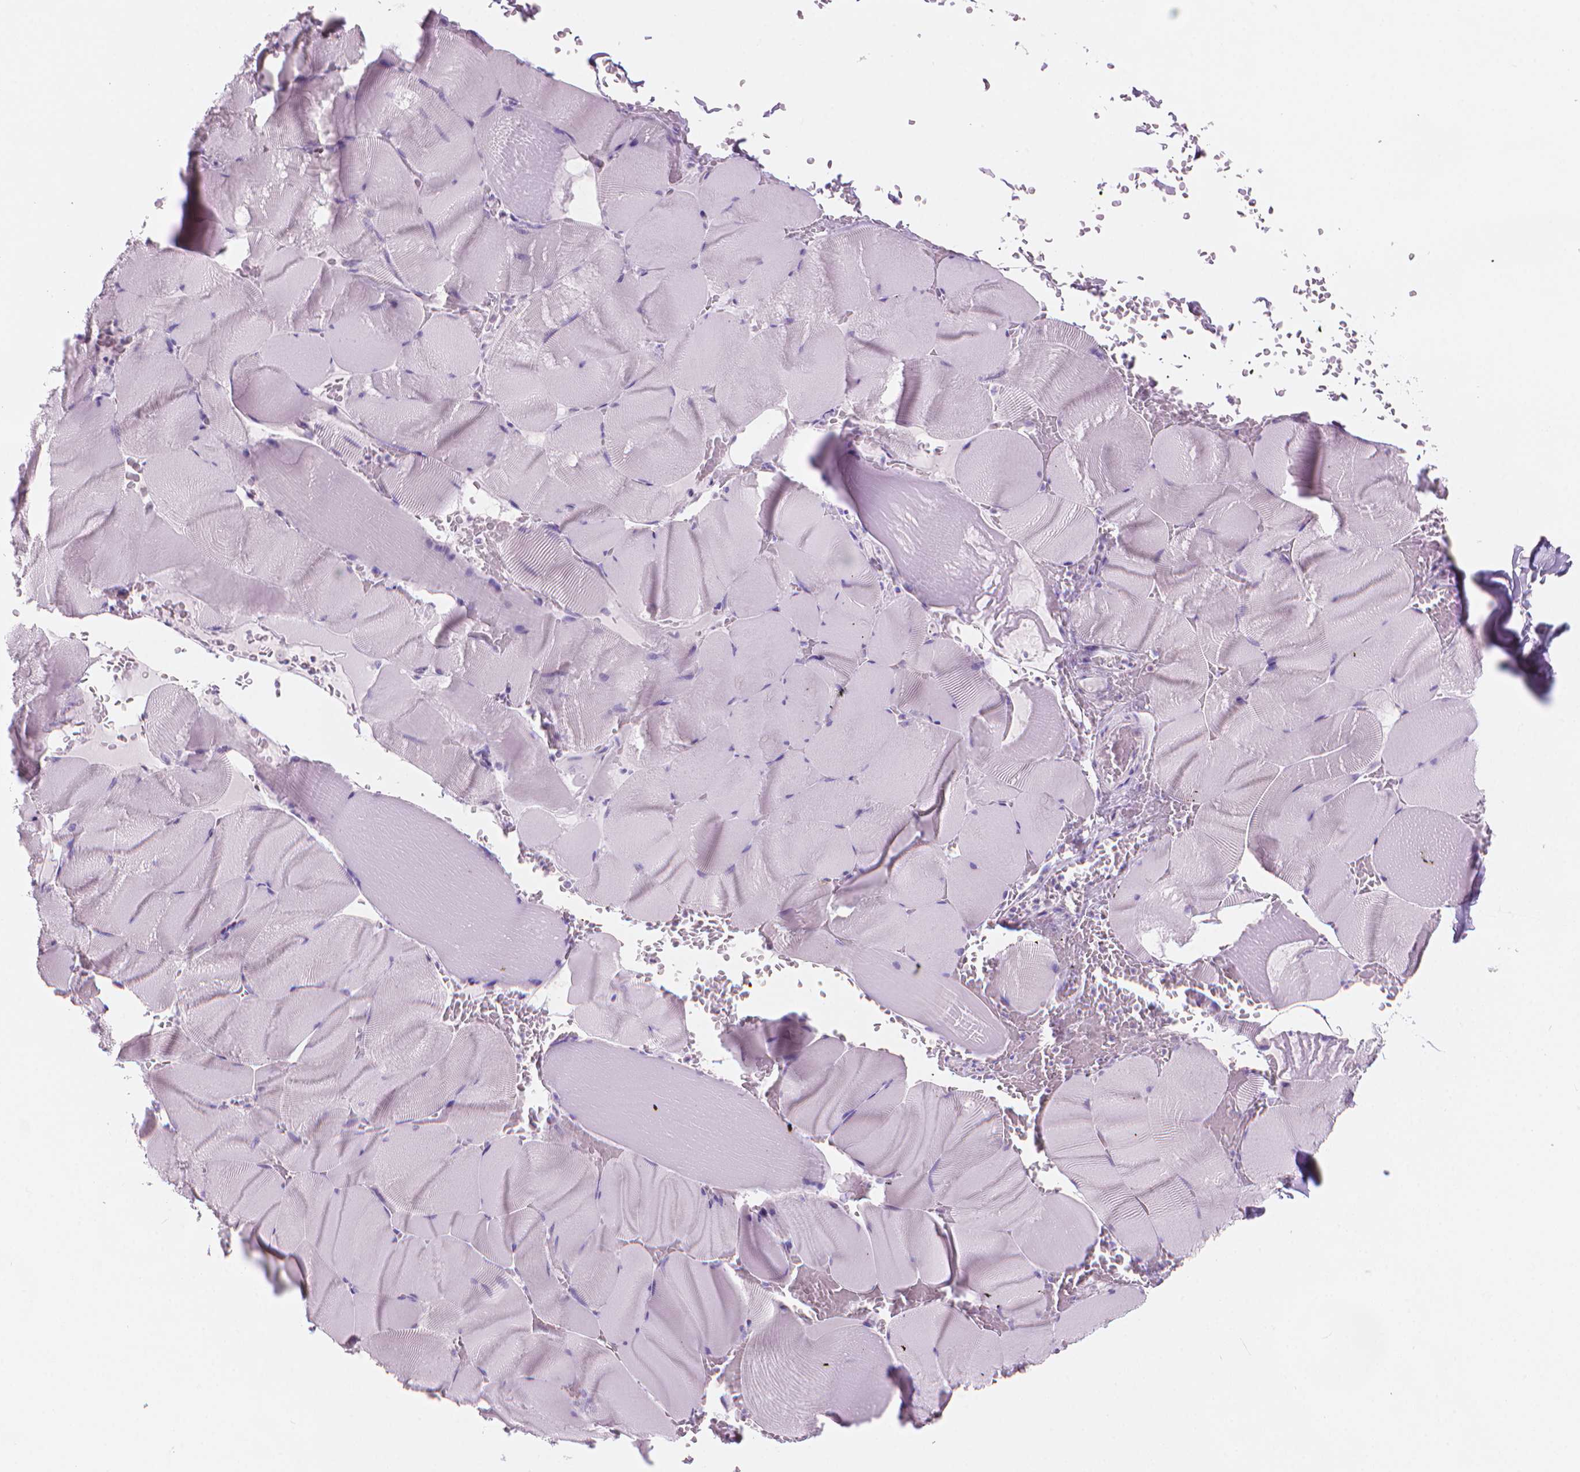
{"staining": {"intensity": "negative", "quantity": "none", "location": "none"}, "tissue": "skeletal muscle", "cell_type": "Myocytes", "image_type": "normal", "snomed": [{"axis": "morphology", "description": "Normal tissue, NOS"}, {"axis": "topography", "description": "Skeletal muscle"}], "caption": "The image reveals no significant staining in myocytes of skeletal muscle. The staining is performed using DAB (3,3'-diaminobenzidine) brown chromogen with nuclei counter-stained in using hematoxylin.", "gene": "ENSG00000187186", "patient": {"sex": "male", "age": 56}}